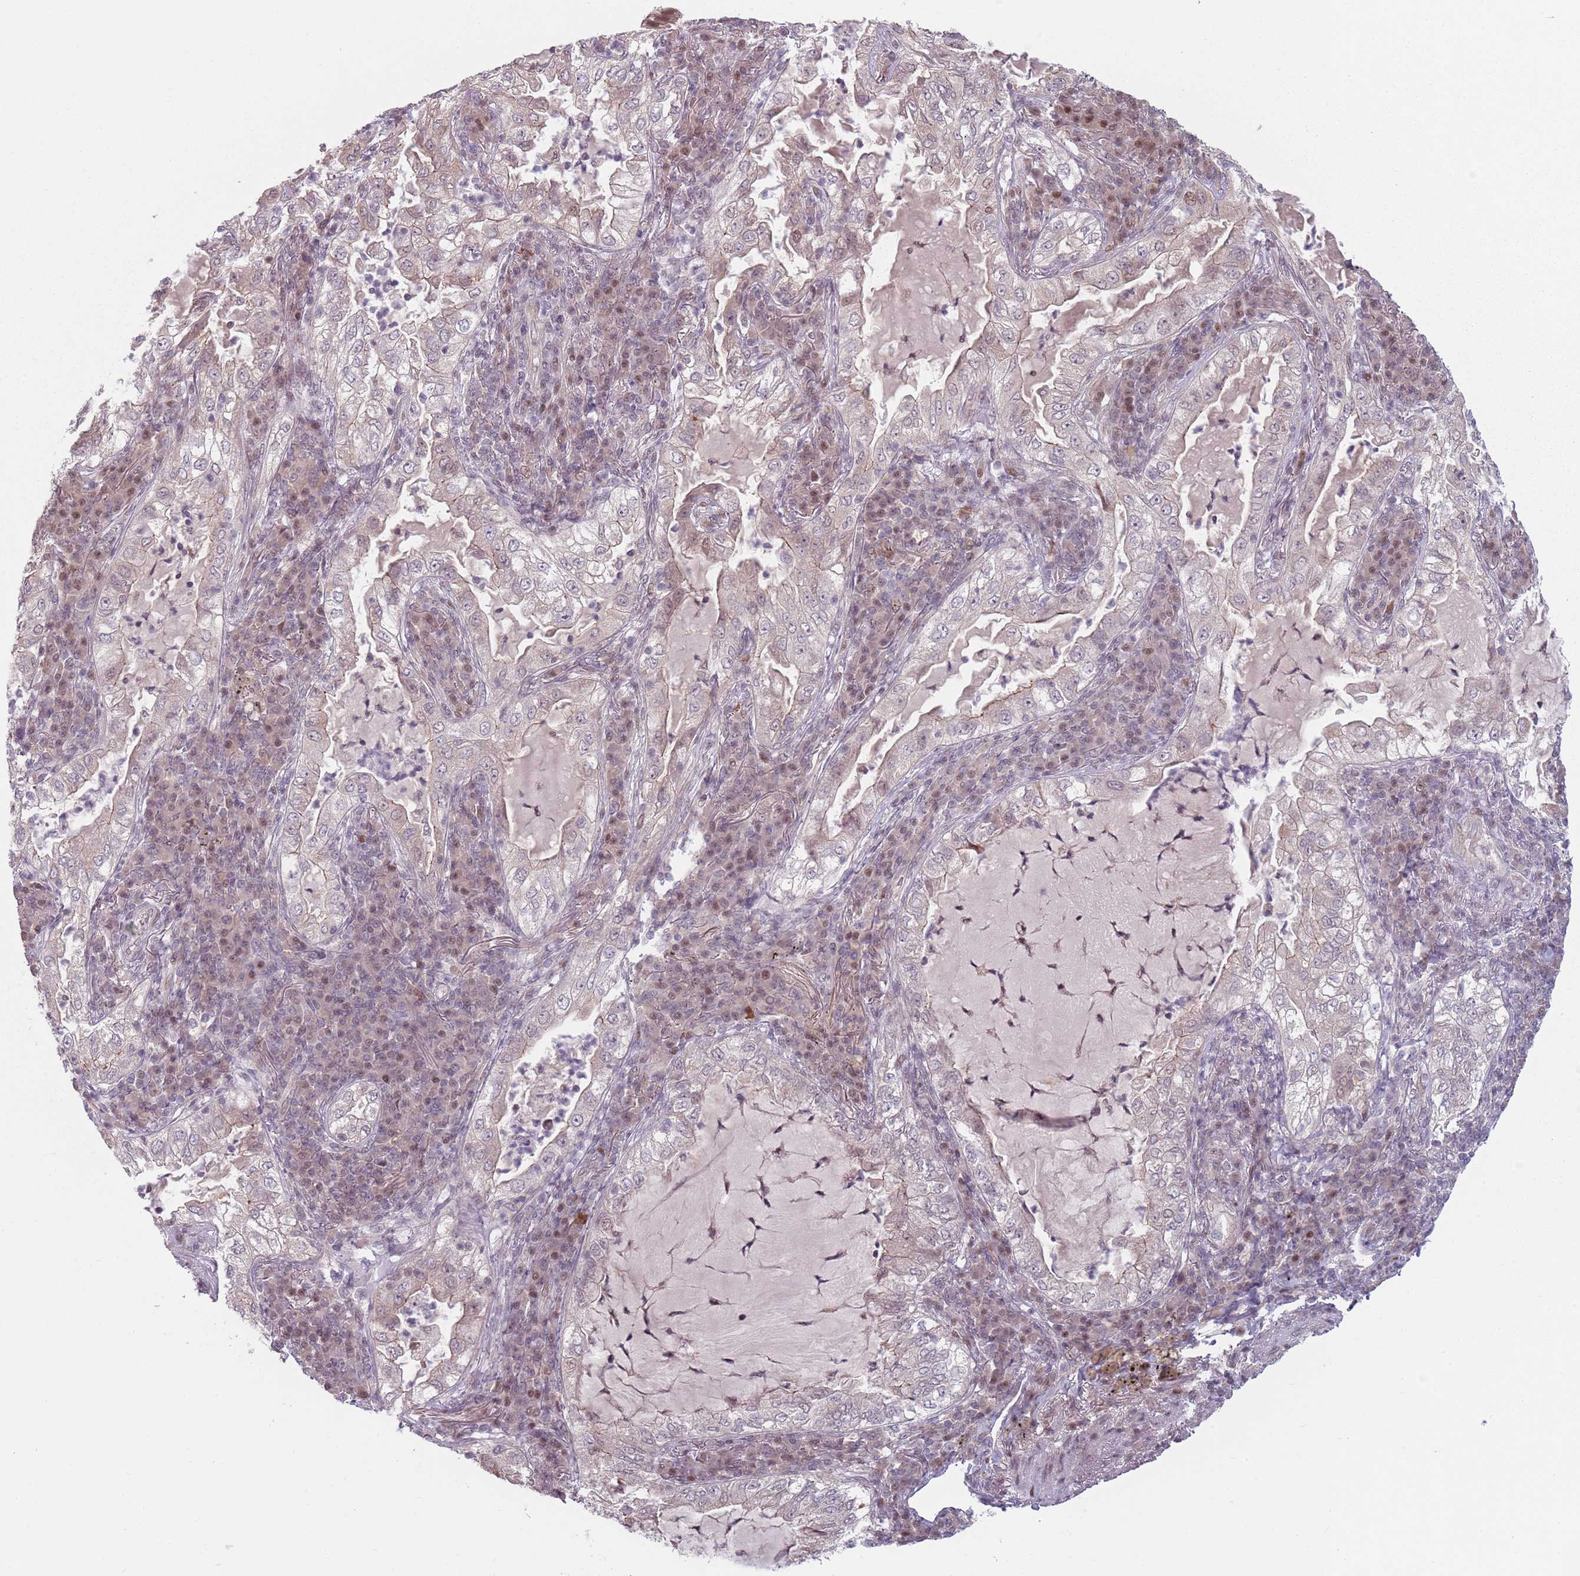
{"staining": {"intensity": "weak", "quantity": "<25%", "location": "cytoplasmic/membranous"}, "tissue": "lung cancer", "cell_type": "Tumor cells", "image_type": "cancer", "snomed": [{"axis": "morphology", "description": "Adenocarcinoma, NOS"}, {"axis": "topography", "description": "Lung"}], "caption": "The immunohistochemistry photomicrograph has no significant positivity in tumor cells of lung adenocarcinoma tissue. (Stains: DAB (3,3'-diaminobenzidine) immunohistochemistry (IHC) with hematoxylin counter stain, Microscopy: brightfield microscopy at high magnification).", "gene": "ADGRG1", "patient": {"sex": "female", "age": 73}}